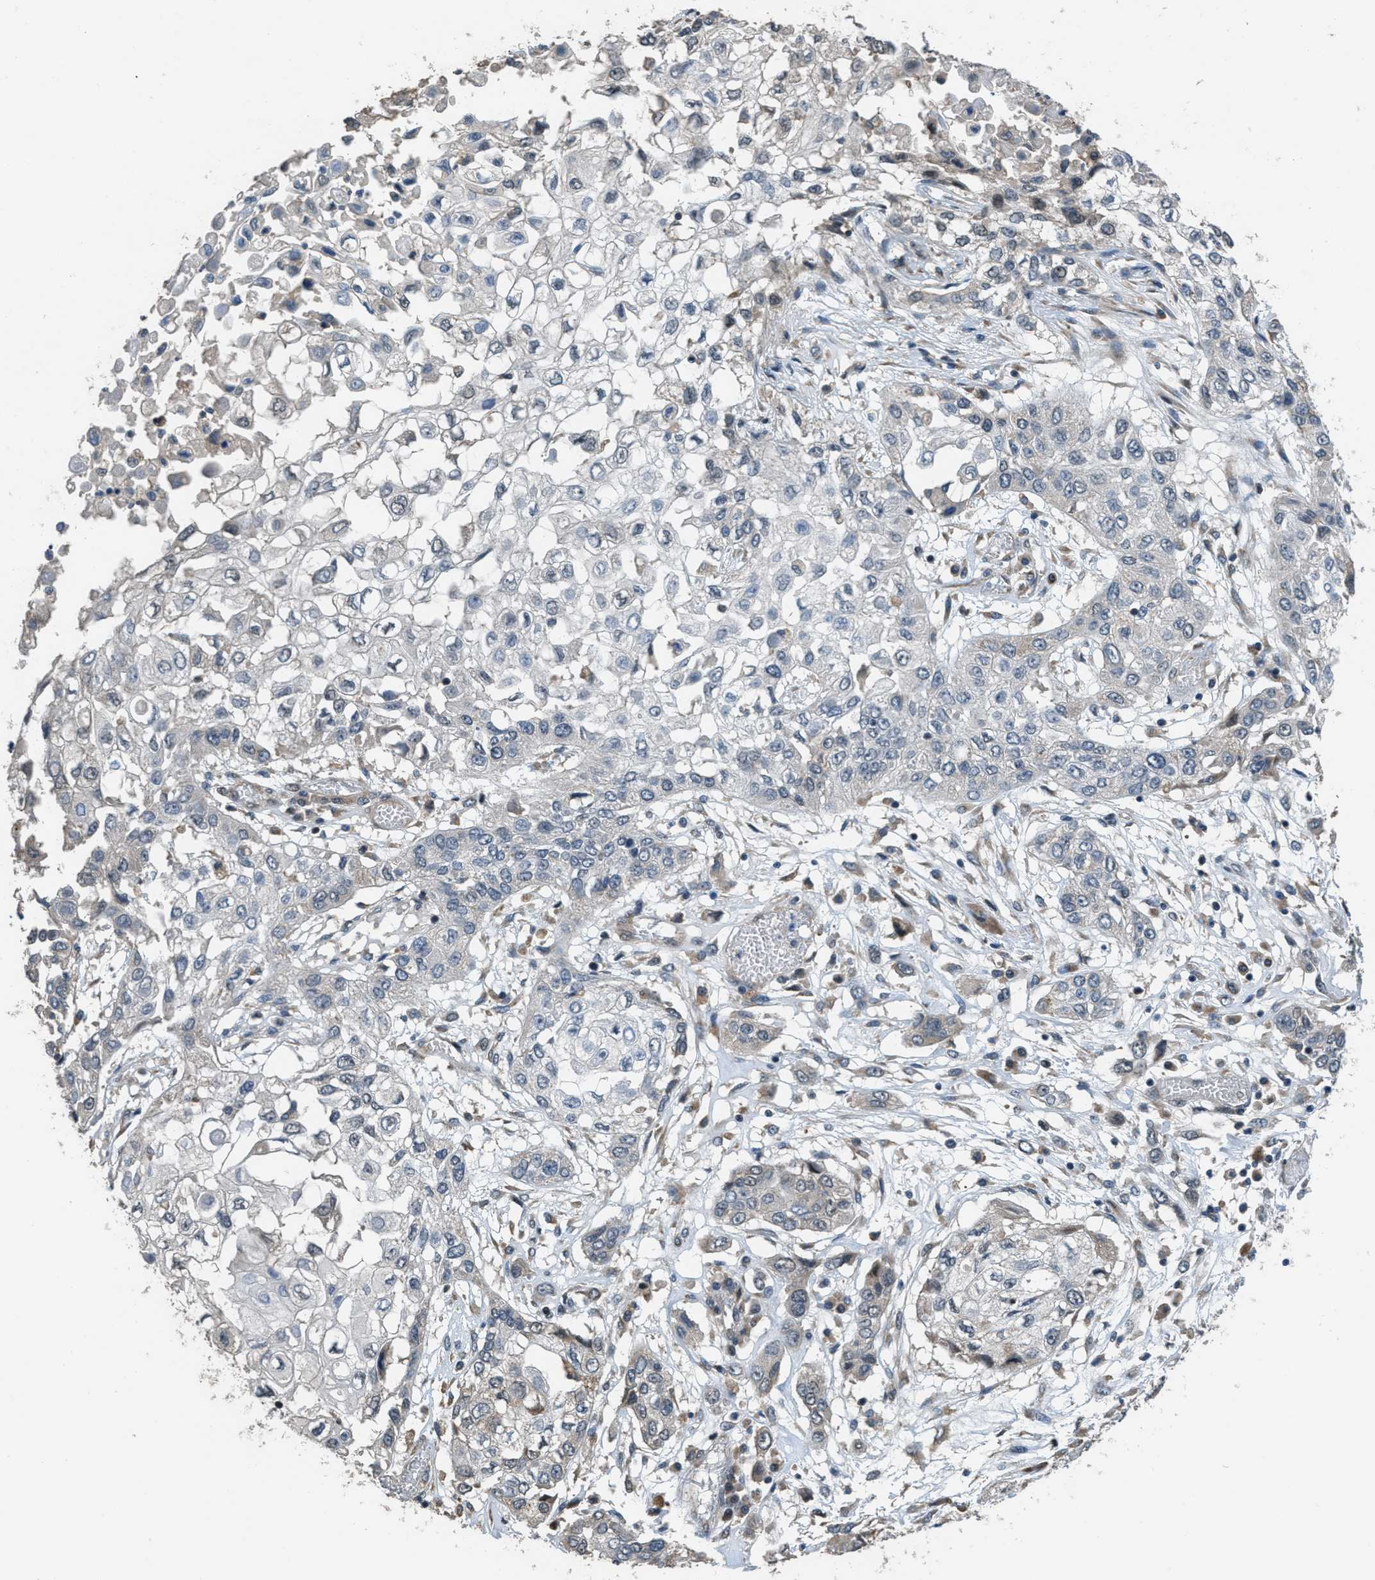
{"staining": {"intensity": "negative", "quantity": "none", "location": "none"}, "tissue": "lung cancer", "cell_type": "Tumor cells", "image_type": "cancer", "snomed": [{"axis": "morphology", "description": "Squamous cell carcinoma, NOS"}, {"axis": "topography", "description": "Lung"}], "caption": "Tumor cells show no significant positivity in lung squamous cell carcinoma.", "gene": "NAT1", "patient": {"sex": "male", "age": 71}}